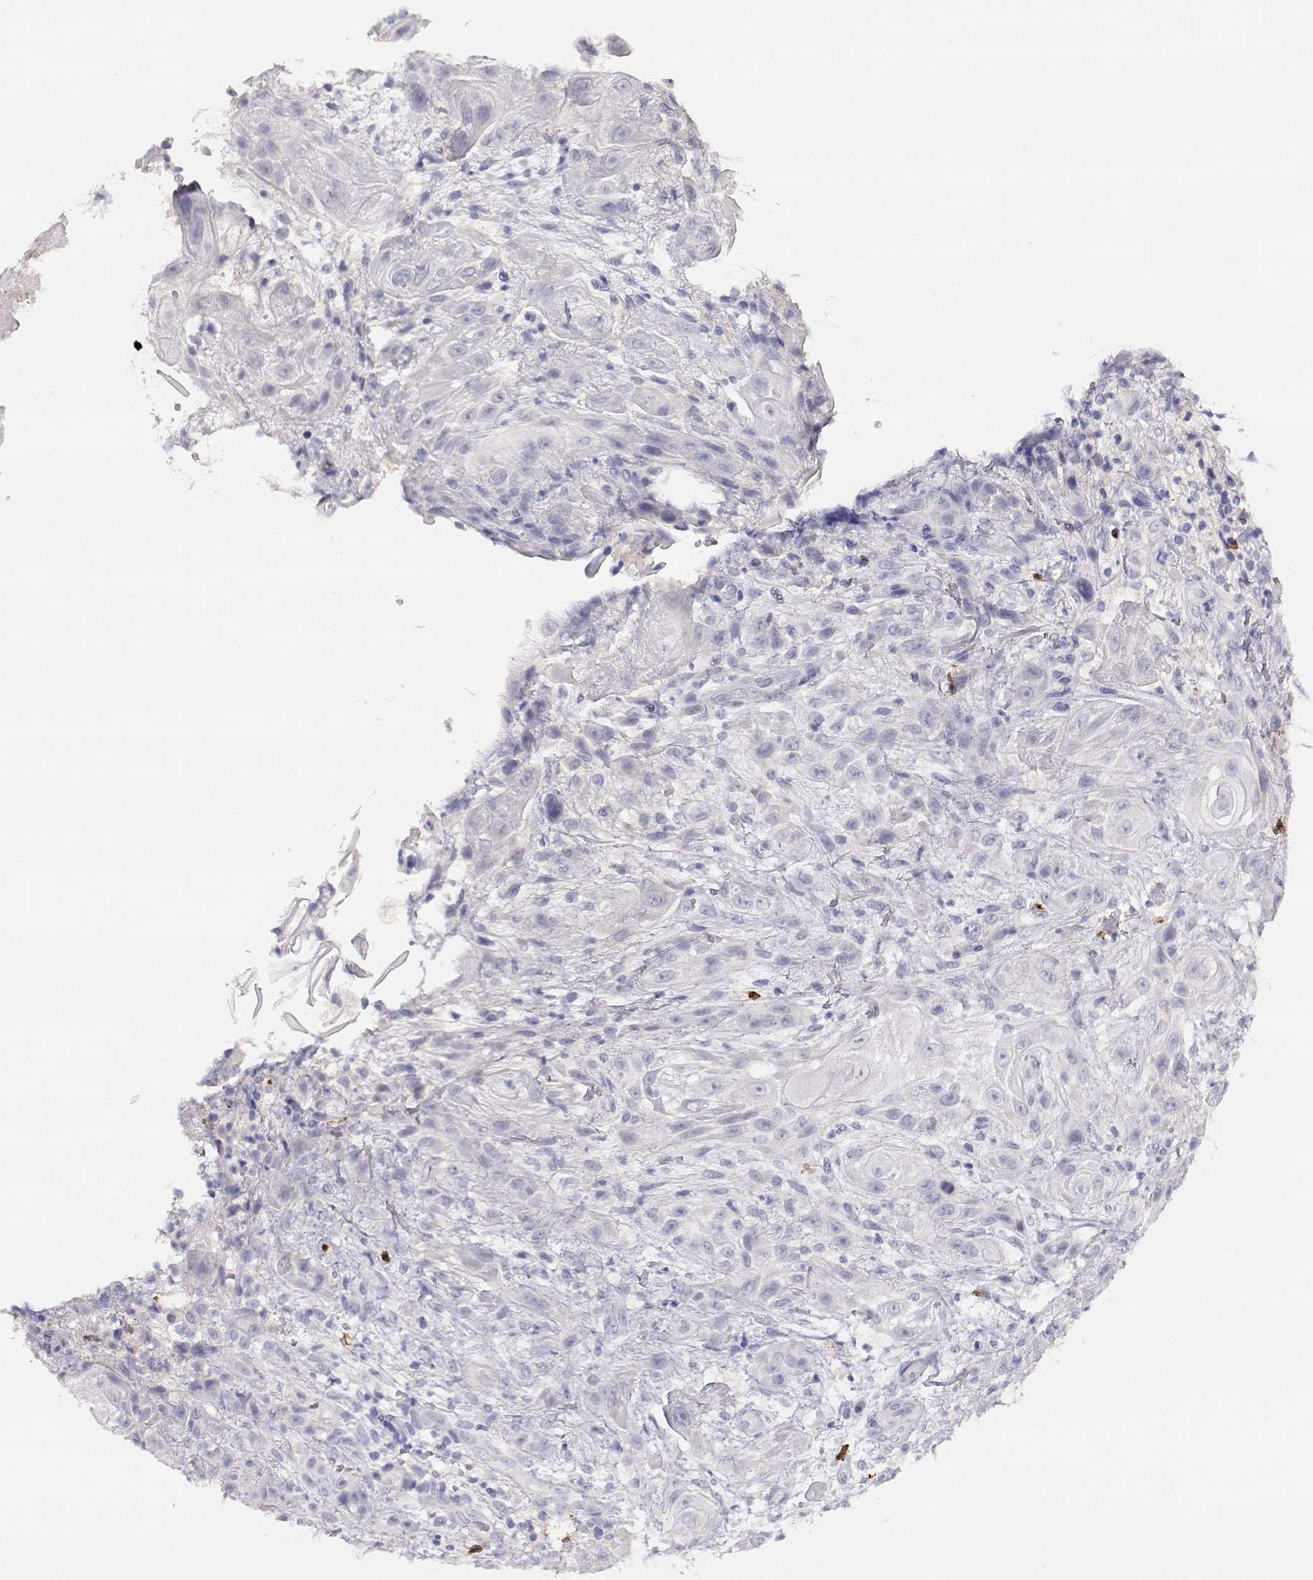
{"staining": {"intensity": "negative", "quantity": "none", "location": "none"}, "tissue": "skin cancer", "cell_type": "Tumor cells", "image_type": "cancer", "snomed": [{"axis": "morphology", "description": "Squamous cell carcinoma, NOS"}, {"axis": "topography", "description": "Skin"}], "caption": "Squamous cell carcinoma (skin) was stained to show a protein in brown. There is no significant expression in tumor cells.", "gene": "CDHR1", "patient": {"sex": "male", "age": 62}}